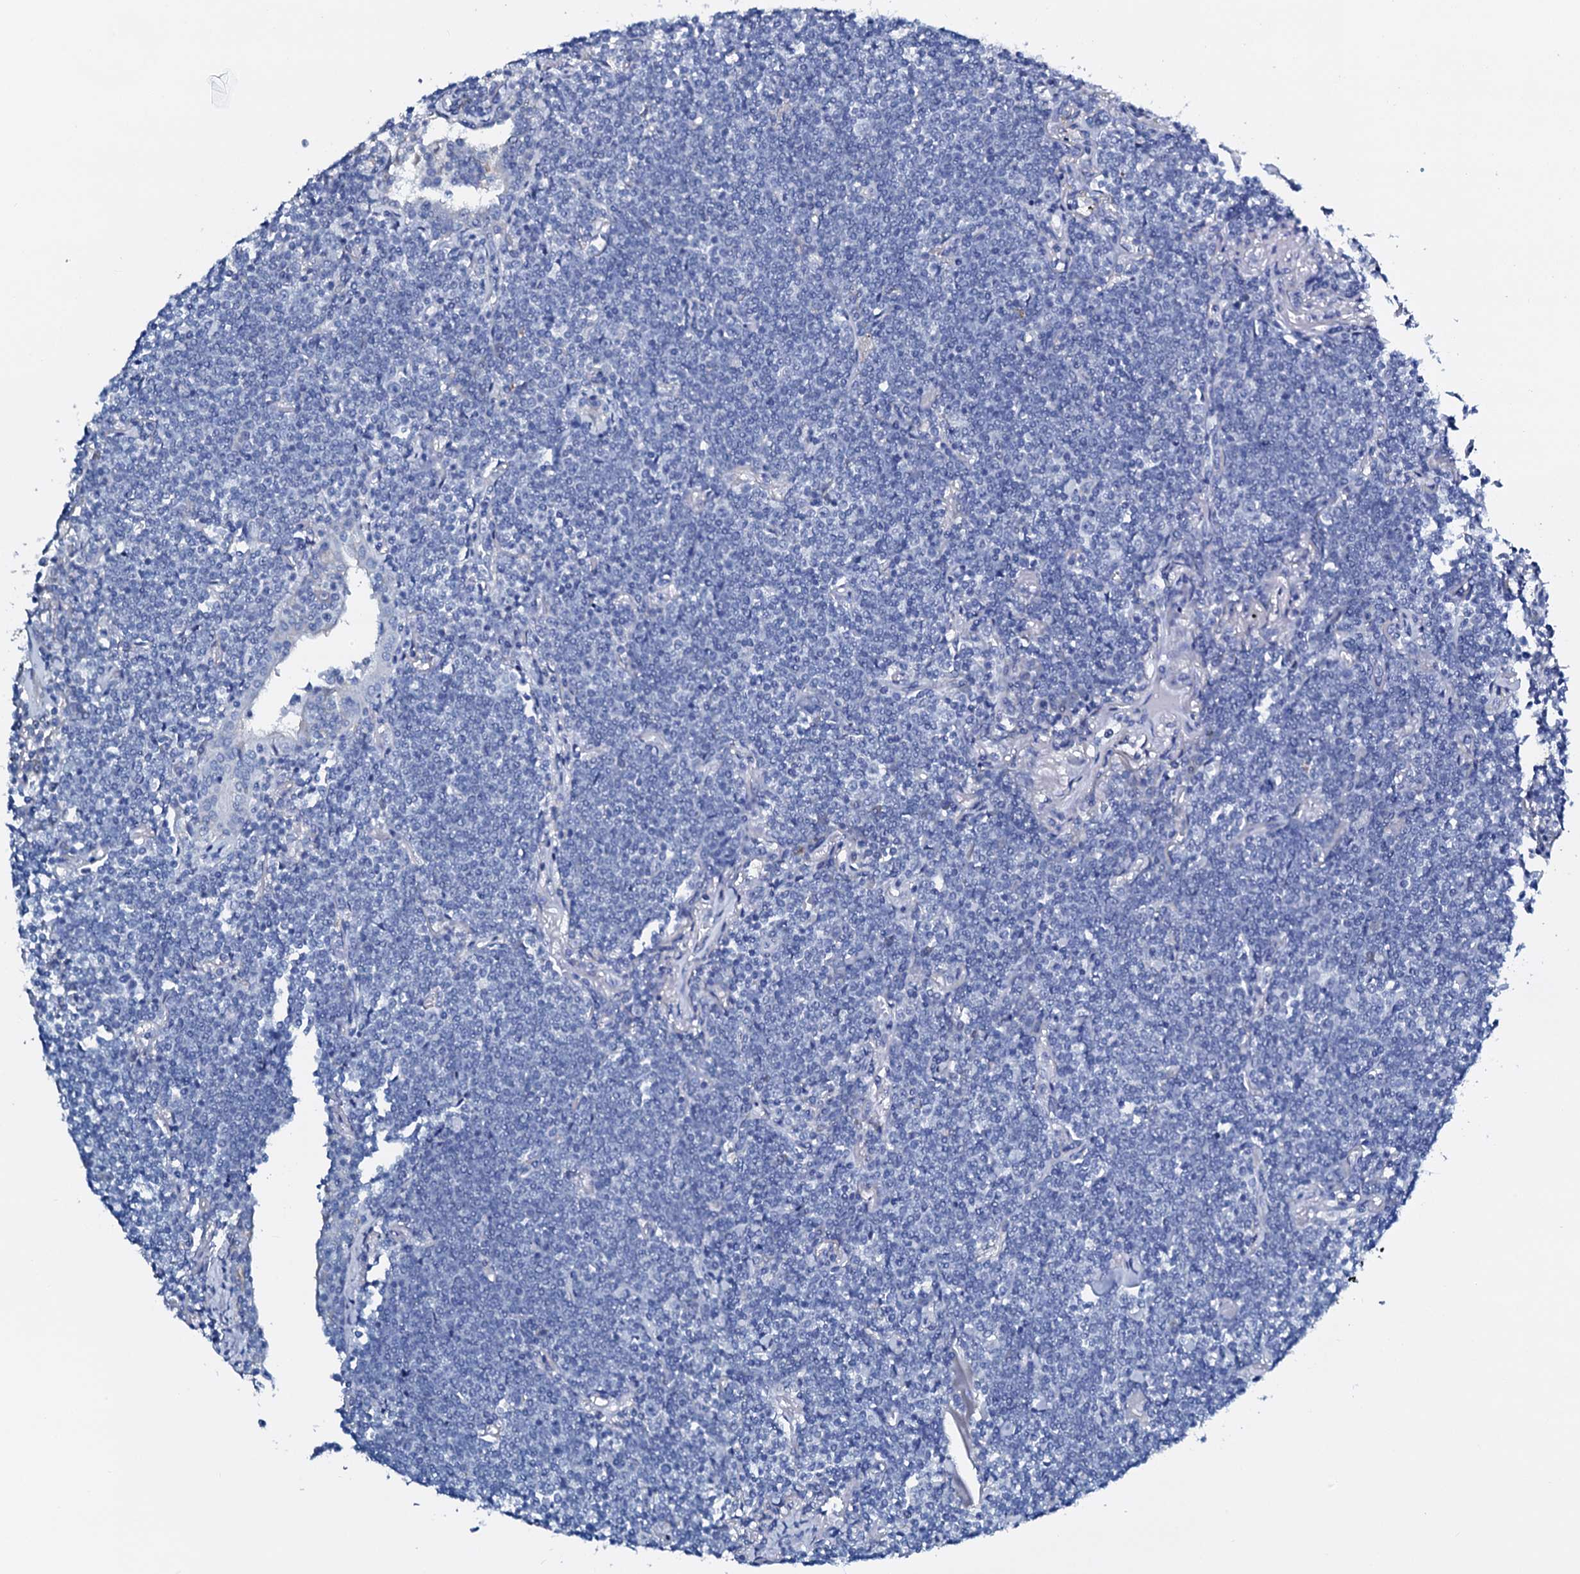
{"staining": {"intensity": "negative", "quantity": "none", "location": "none"}, "tissue": "lymphoma", "cell_type": "Tumor cells", "image_type": "cancer", "snomed": [{"axis": "morphology", "description": "Malignant lymphoma, non-Hodgkin's type, Low grade"}, {"axis": "topography", "description": "Lung"}], "caption": "Lymphoma was stained to show a protein in brown. There is no significant staining in tumor cells.", "gene": "AMER2", "patient": {"sex": "female", "age": 71}}